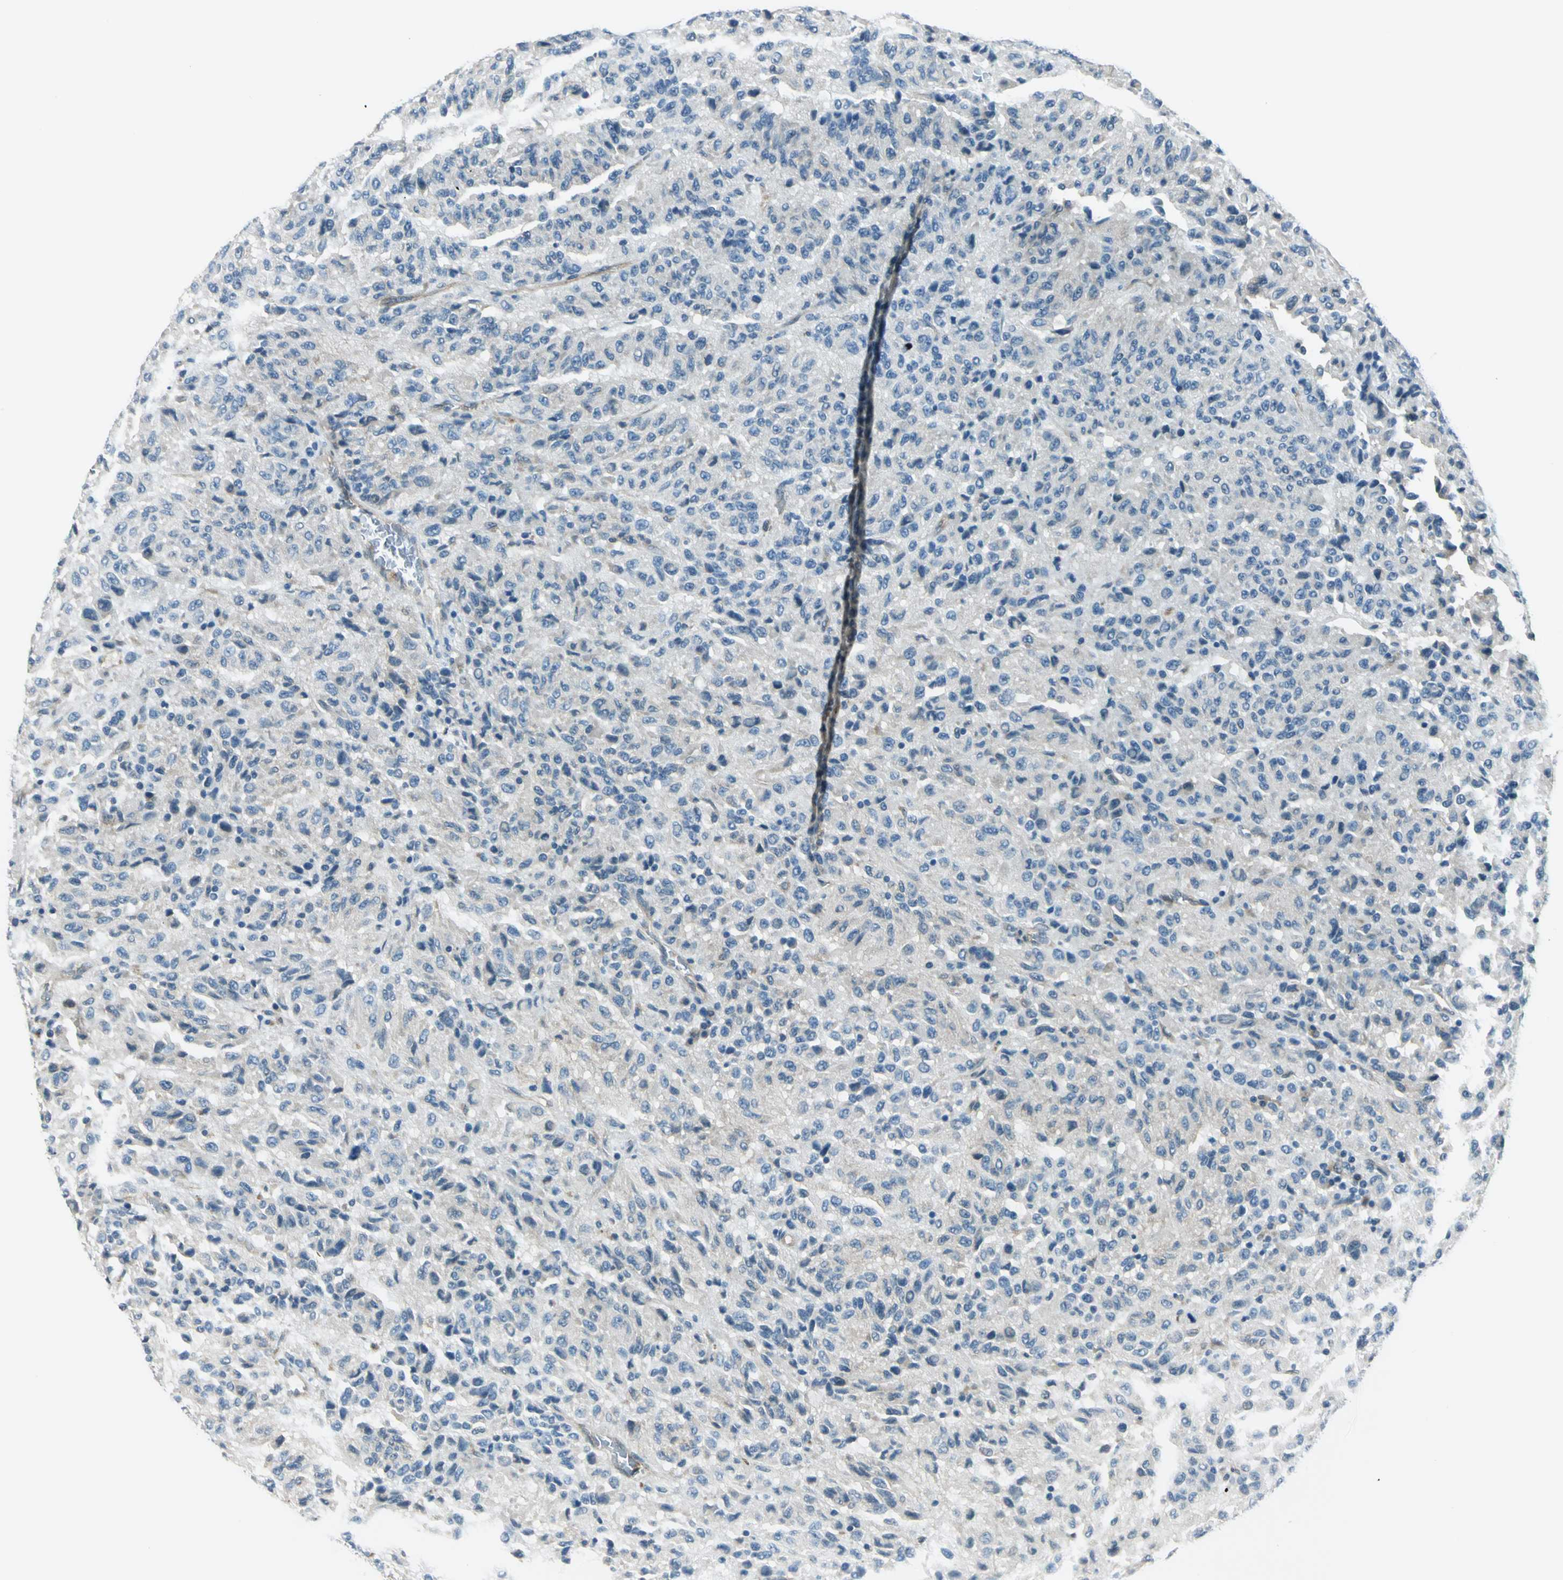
{"staining": {"intensity": "negative", "quantity": "none", "location": "none"}, "tissue": "melanoma", "cell_type": "Tumor cells", "image_type": "cancer", "snomed": [{"axis": "morphology", "description": "Malignant melanoma, Metastatic site"}, {"axis": "topography", "description": "Lung"}], "caption": "Micrograph shows no significant protein expression in tumor cells of malignant melanoma (metastatic site). Nuclei are stained in blue.", "gene": "CDC42EP1", "patient": {"sex": "male", "age": 64}}